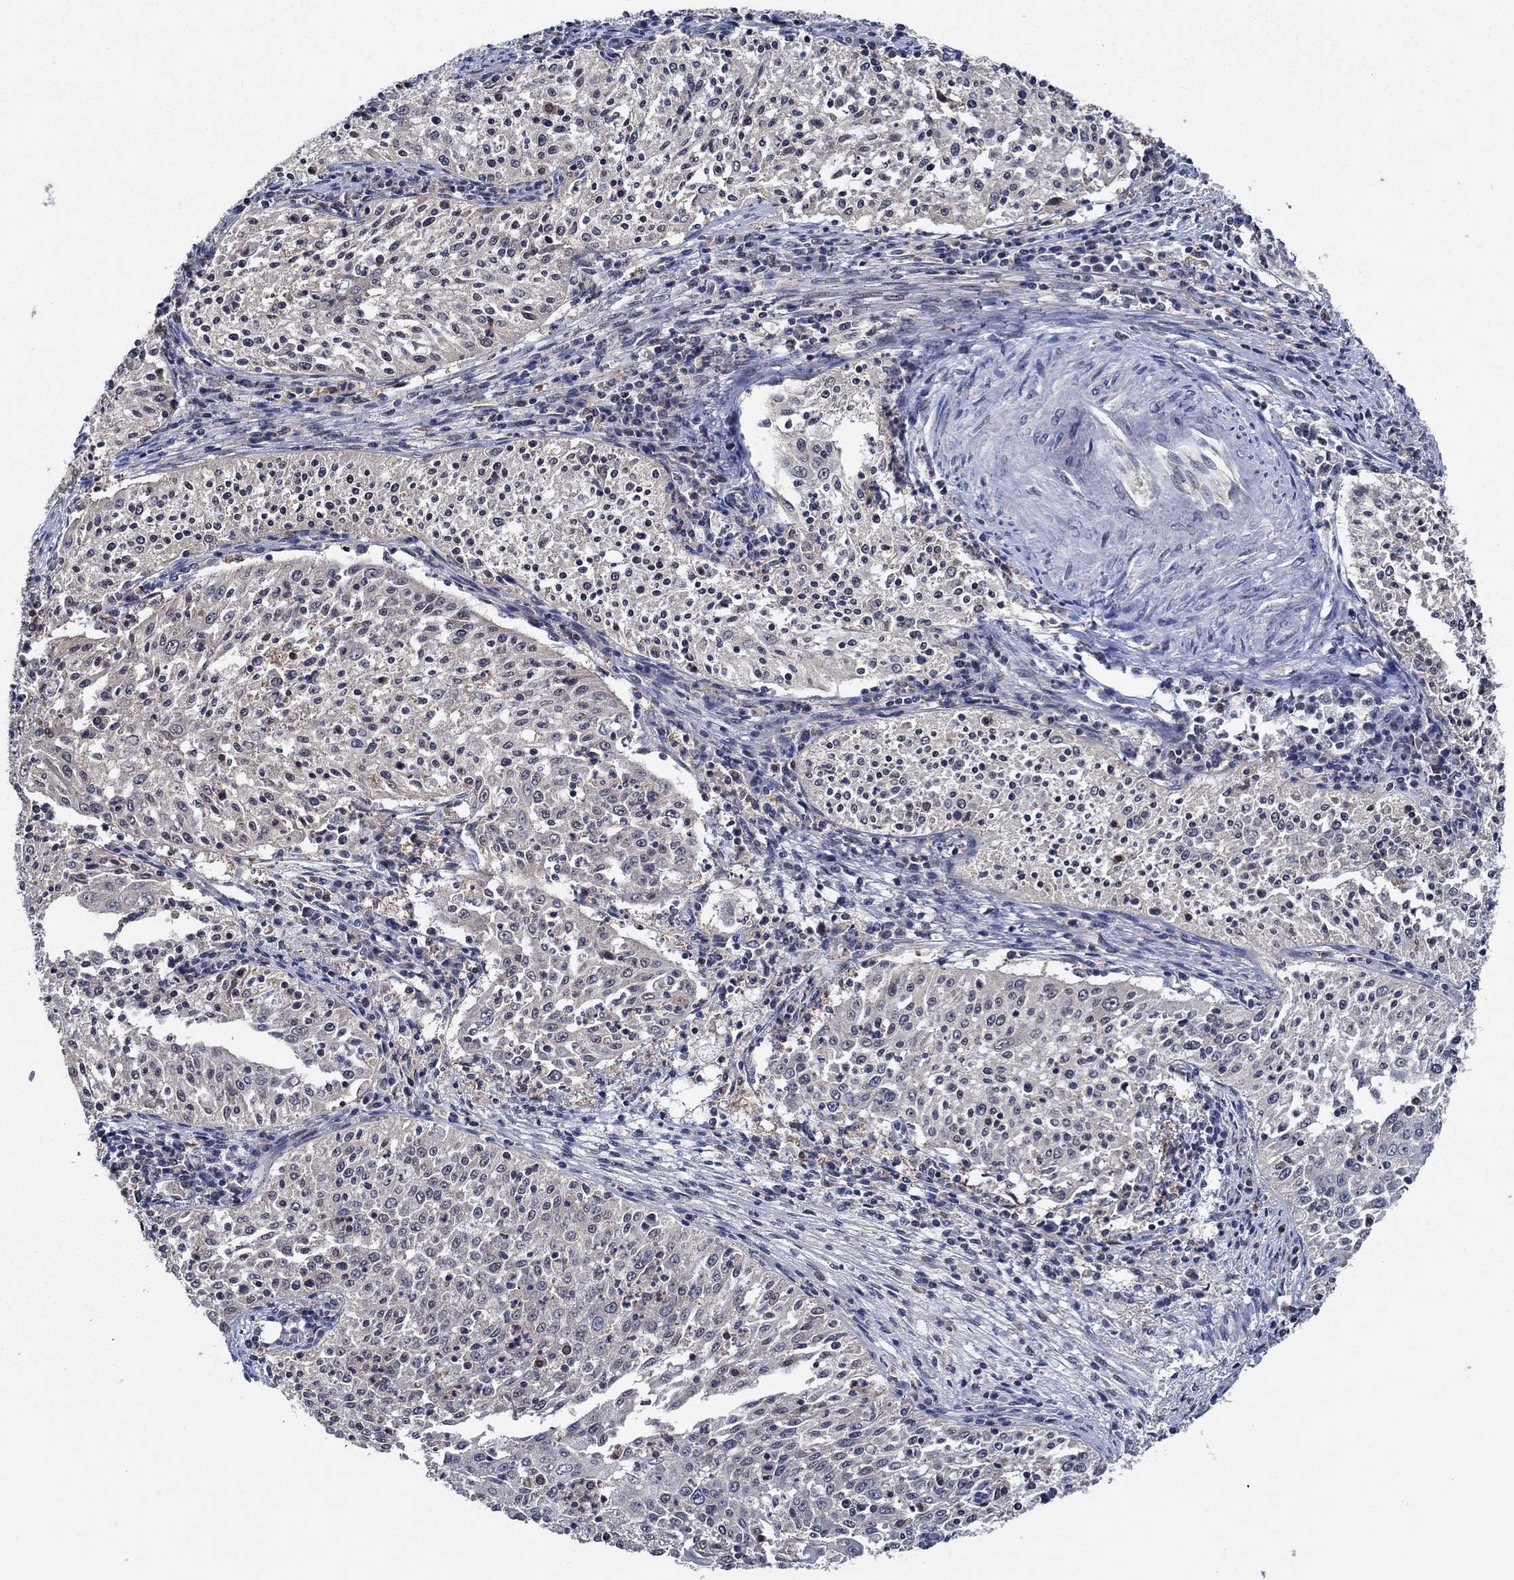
{"staining": {"intensity": "negative", "quantity": "none", "location": "none"}, "tissue": "cervical cancer", "cell_type": "Tumor cells", "image_type": "cancer", "snomed": [{"axis": "morphology", "description": "Squamous cell carcinoma, NOS"}, {"axis": "topography", "description": "Cervix"}], "caption": "Immunohistochemistry (IHC) micrograph of neoplastic tissue: cervical squamous cell carcinoma stained with DAB (3,3'-diaminobenzidine) reveals no significant protein positivity in tumor cells.", "gene": "DACT1", "patient": {"sex": "female", "age": 41}}